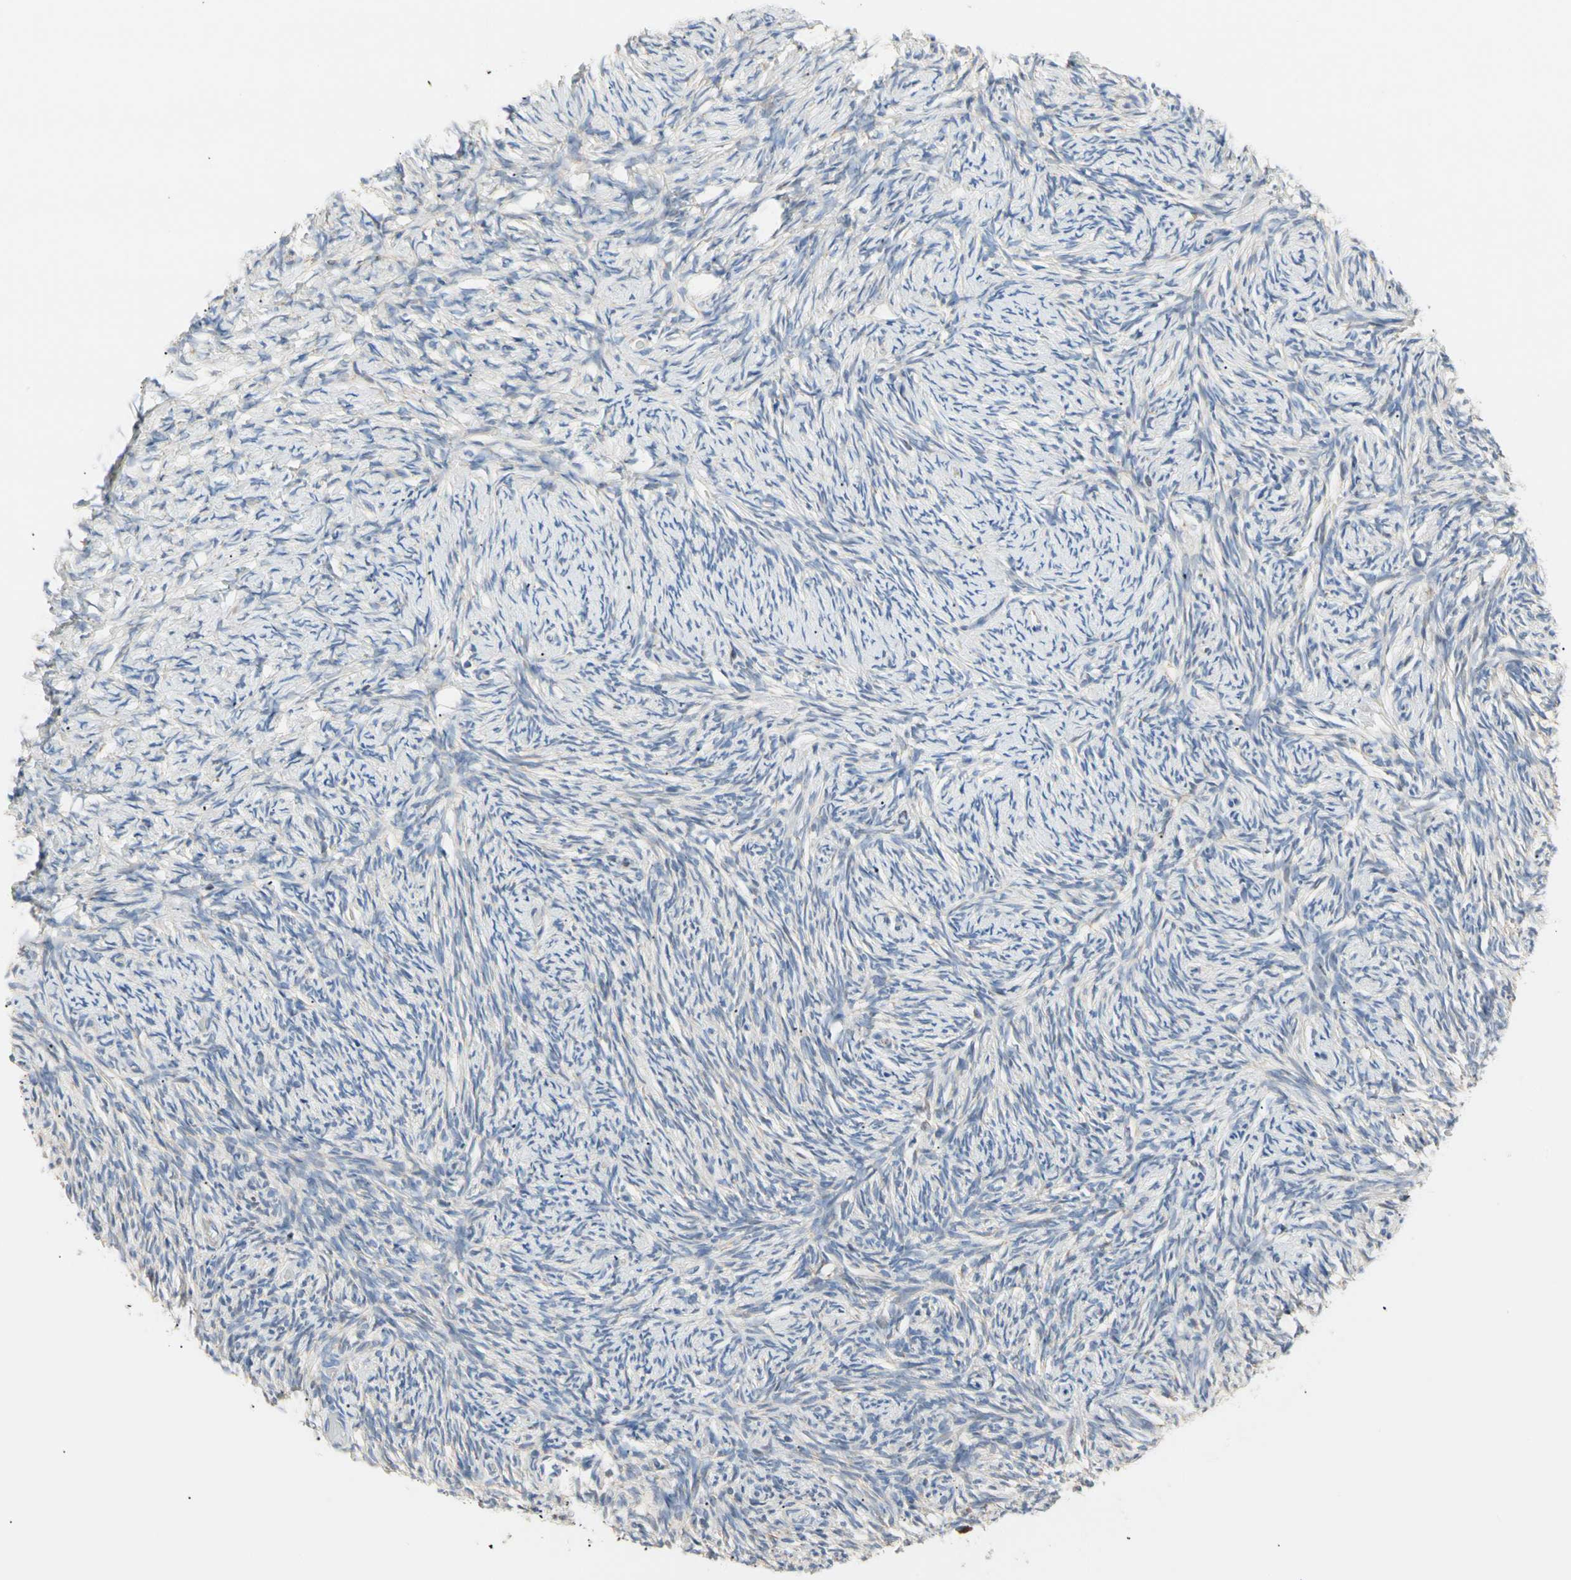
{"staining": {"intensity": "negative", "quantity": "none", "location": "none"}, "tissue": "ovary", "cell_type": "Ovarian stroma cells", "image_type": "normal", "snomed": [{"axis": "morphology", "description": "Normal tissue, NOS"}, {"axis": "topography", "description": "Ovary"}], "caption": "Image shows no protein positivity in ovarian stroma cells of normal ovary. (DAB (3,3'-diaminobenzidine) immunohistochemistry (IHC), high magnification).", "gene": "PLGRKT", "patient": {"sex": "female", "age": 60}}